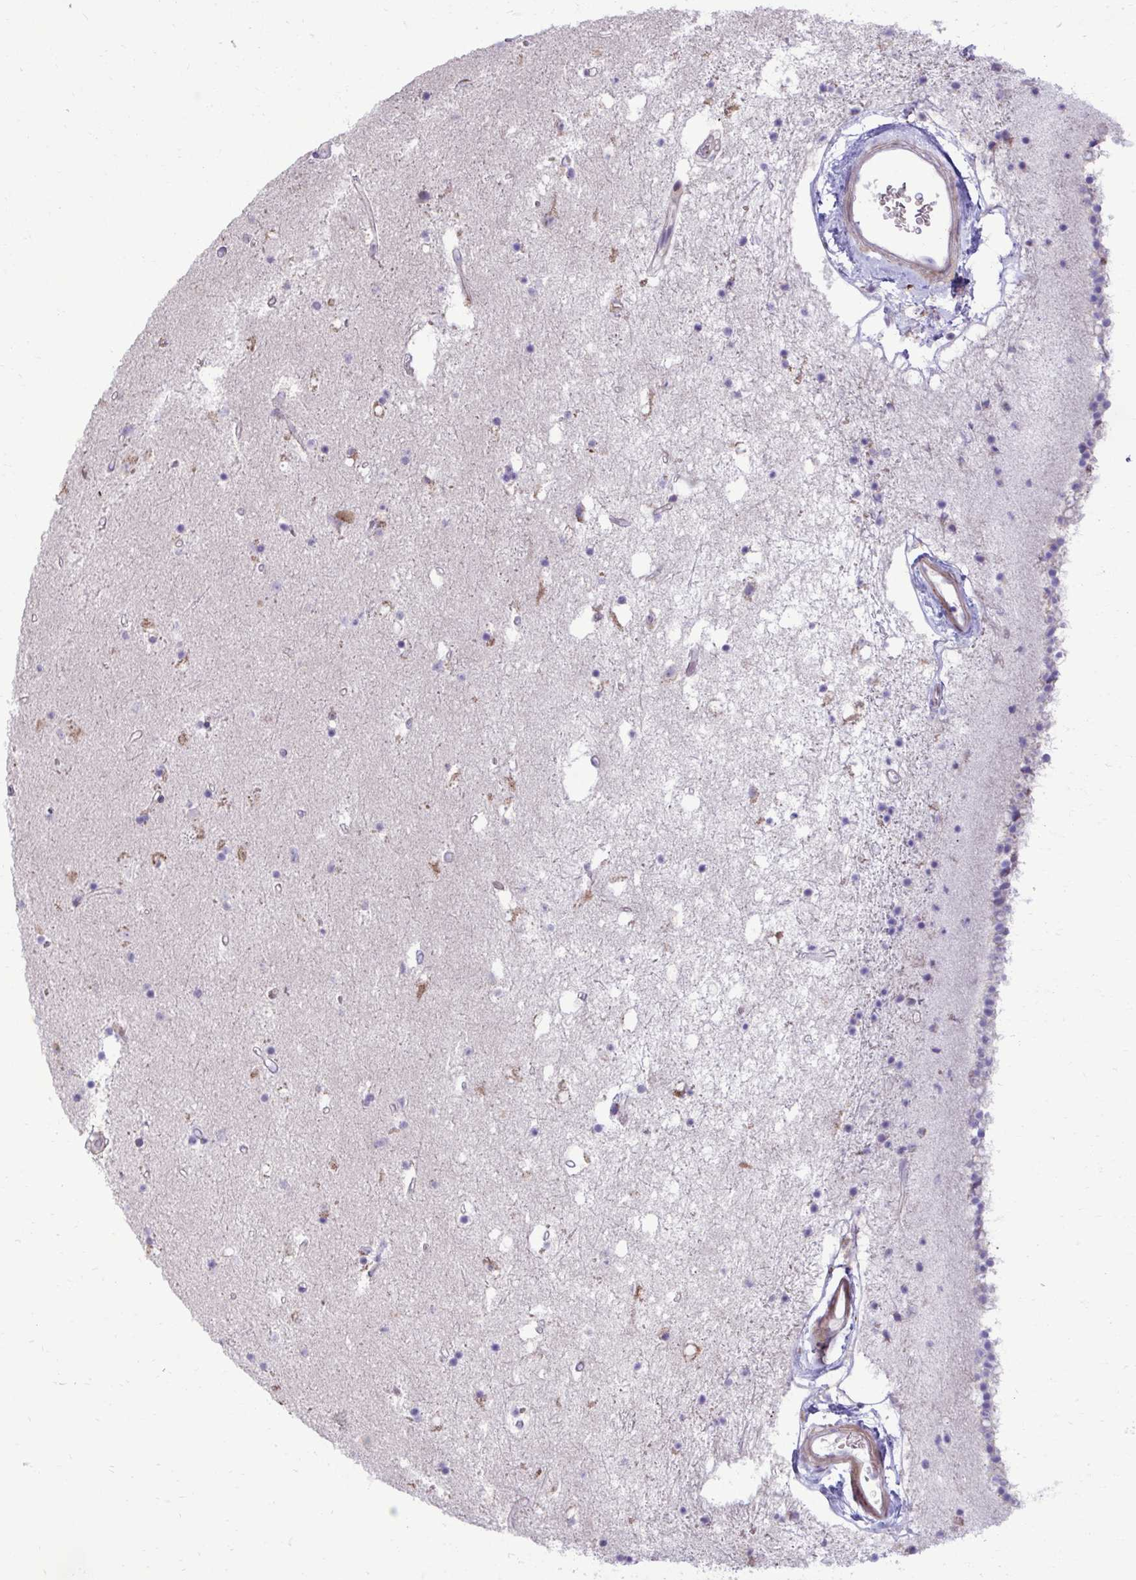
{"staining": {"intensity": "negative", "quantity": "none", "location": "none"}, "tissue": "caudate", "cell_type": "Glial cells", "image_type": "normal", "snomed": [{"axis": "morphology", "description": "Normal tissue, NOS"}, {"axis": "topography", "description": "Lateral ventricle wall"}], "caption": "The image displays no significant staining in glial cells of caudate.", "gene": "LIMS1", "patient": {"sex": "female", "age": 71}}